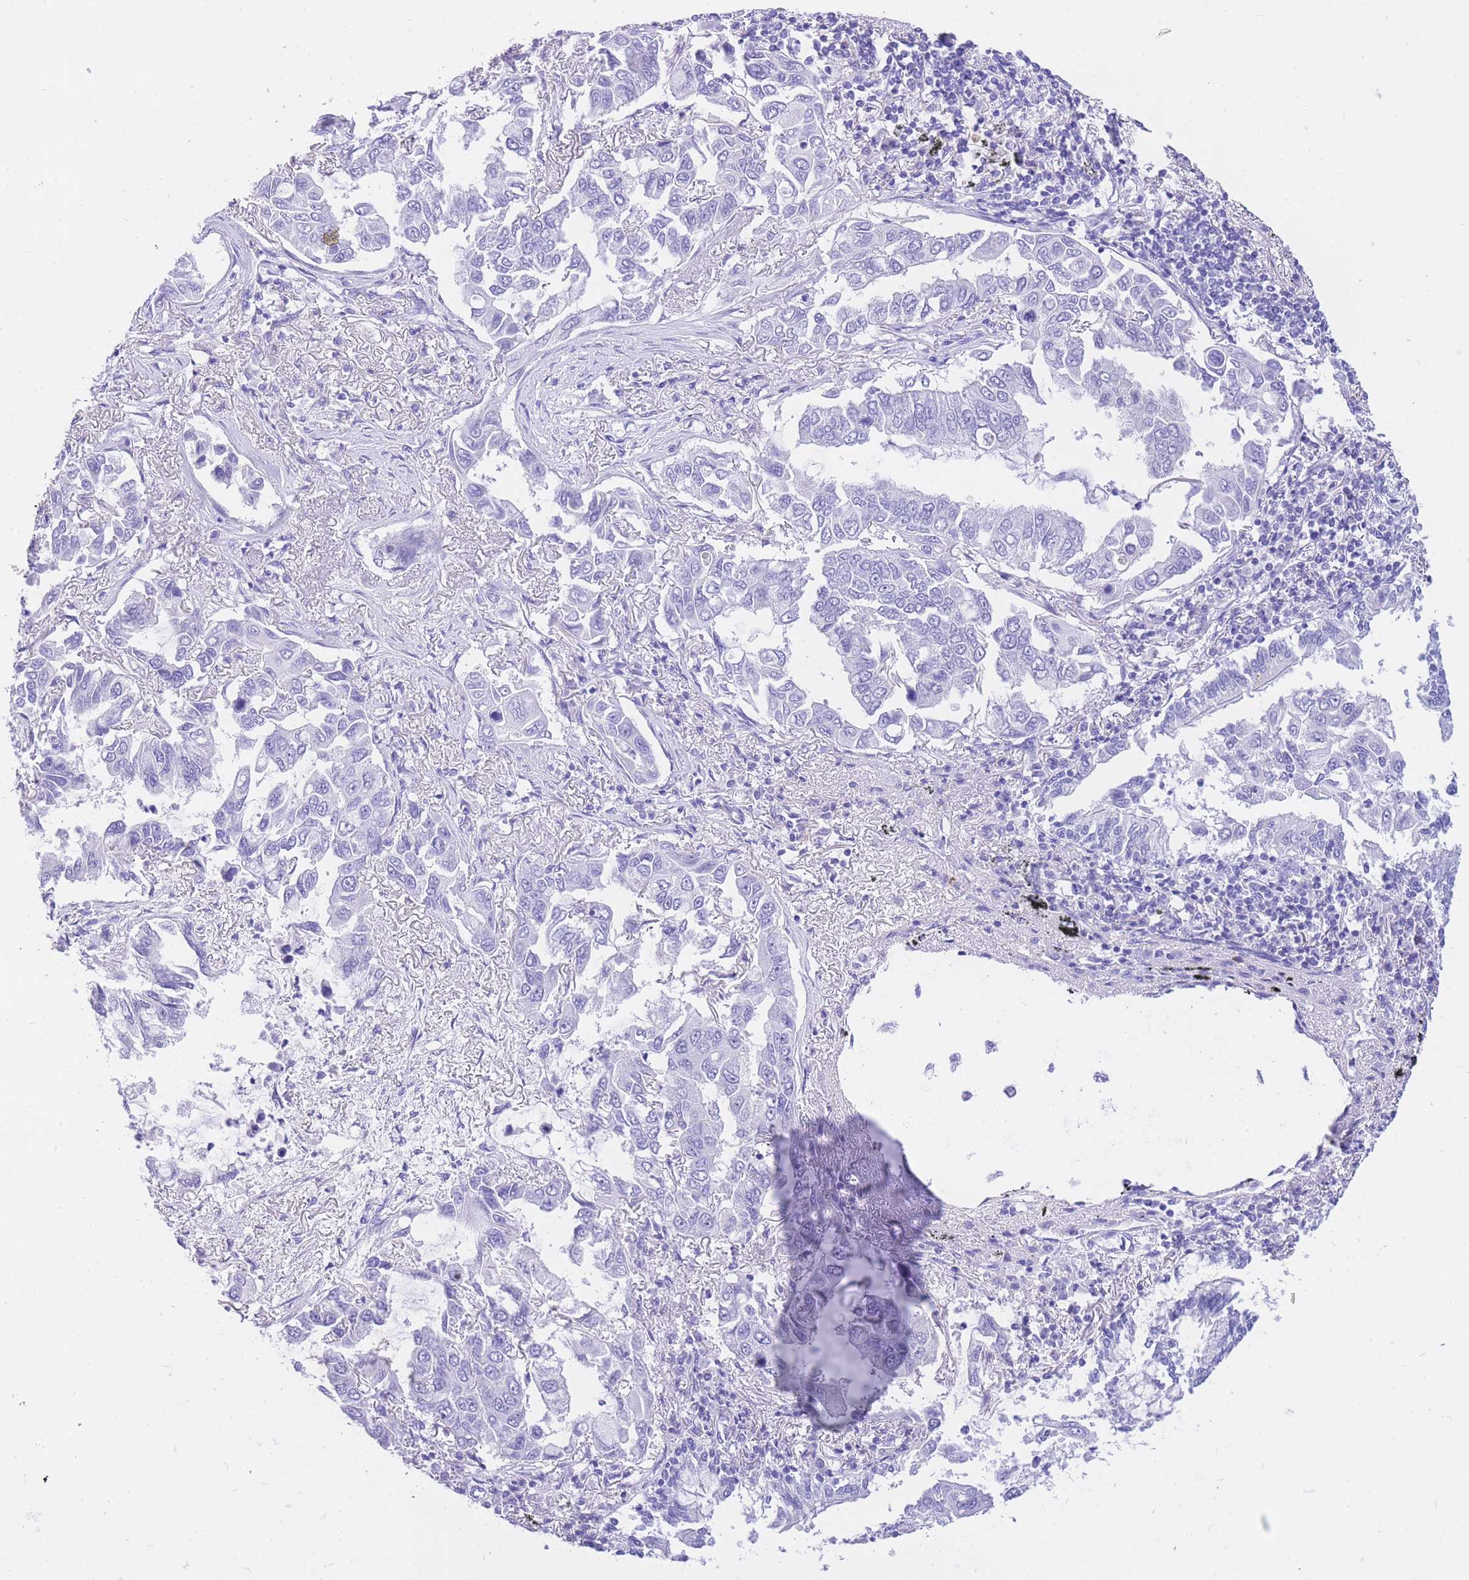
{"staining": {"intensity": "negative", "quantity": "none", "location": "none"}, "tissue": "lung cancer", "cell_type": "Tumor cells", "image_type": "cancer", "snomed": [{"axis": "morphology", "description": "Adenocarcinoma, NOS"}, {"axis": "topography", "description": "Lung"}], "caption": "IHC of lung adenocarcinoma reveals no expression in tumor cells.", "gene": "NKD2", "patient": {"sex": "male", "age": 64}}